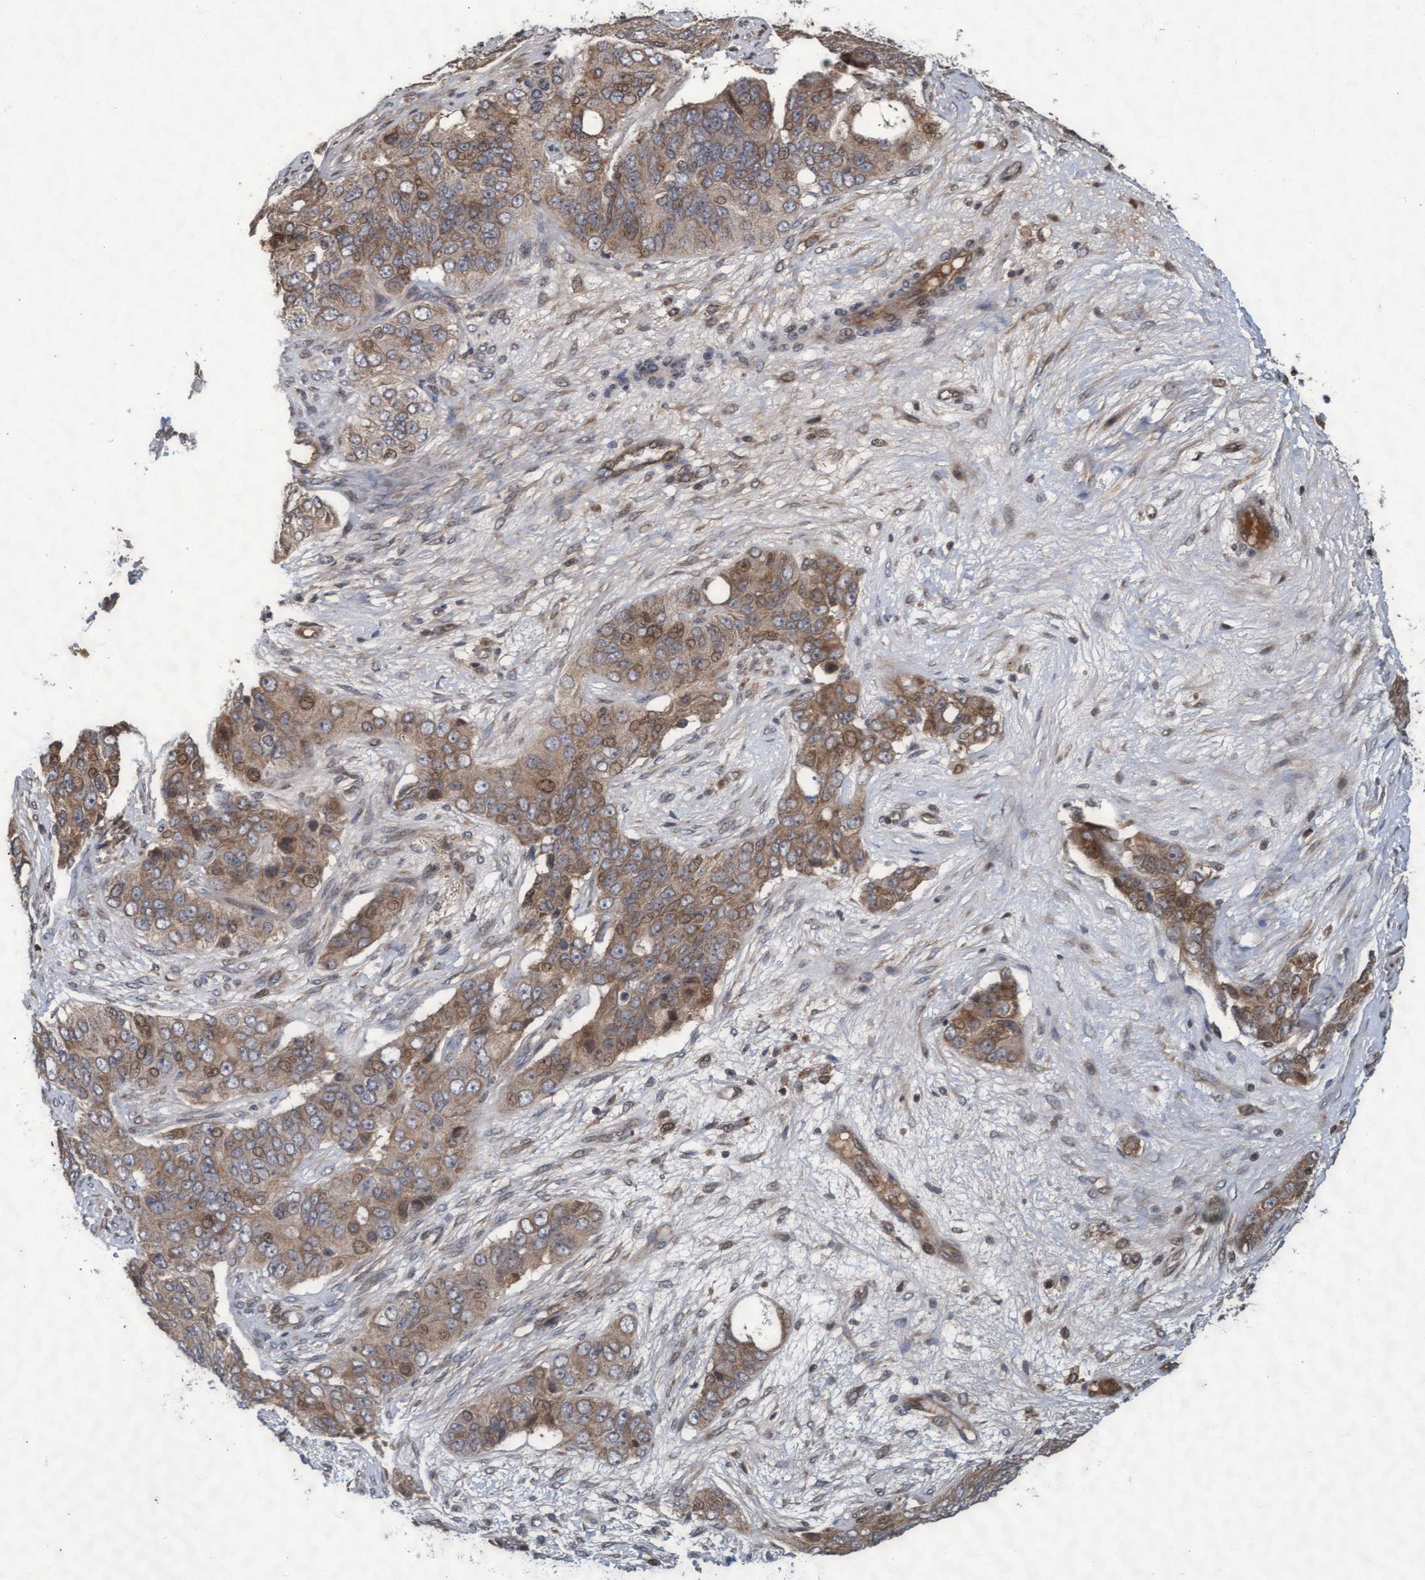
{"staining": {"intensity": "moderate", "quantity": "25%-75%", "location": "cytoplasmic/membranous"}, "tissue": "ovarian cancer", "cell_type": "Tumor cells", "image_type": "cancer", "snomed": [{"axis": "morphology", "description": "Carcinoma, endometroid"}, {"axis": "topography", "description": "Ovary"}], "caption": "Ovarian endometroid carcinoma stained with IHC shows moderate cytoplasmic/membranous positivity in approximately 25%-75% of tumor cells.", "gene": "KCNC2", "patient": {"sex": "female", "age": 51}}